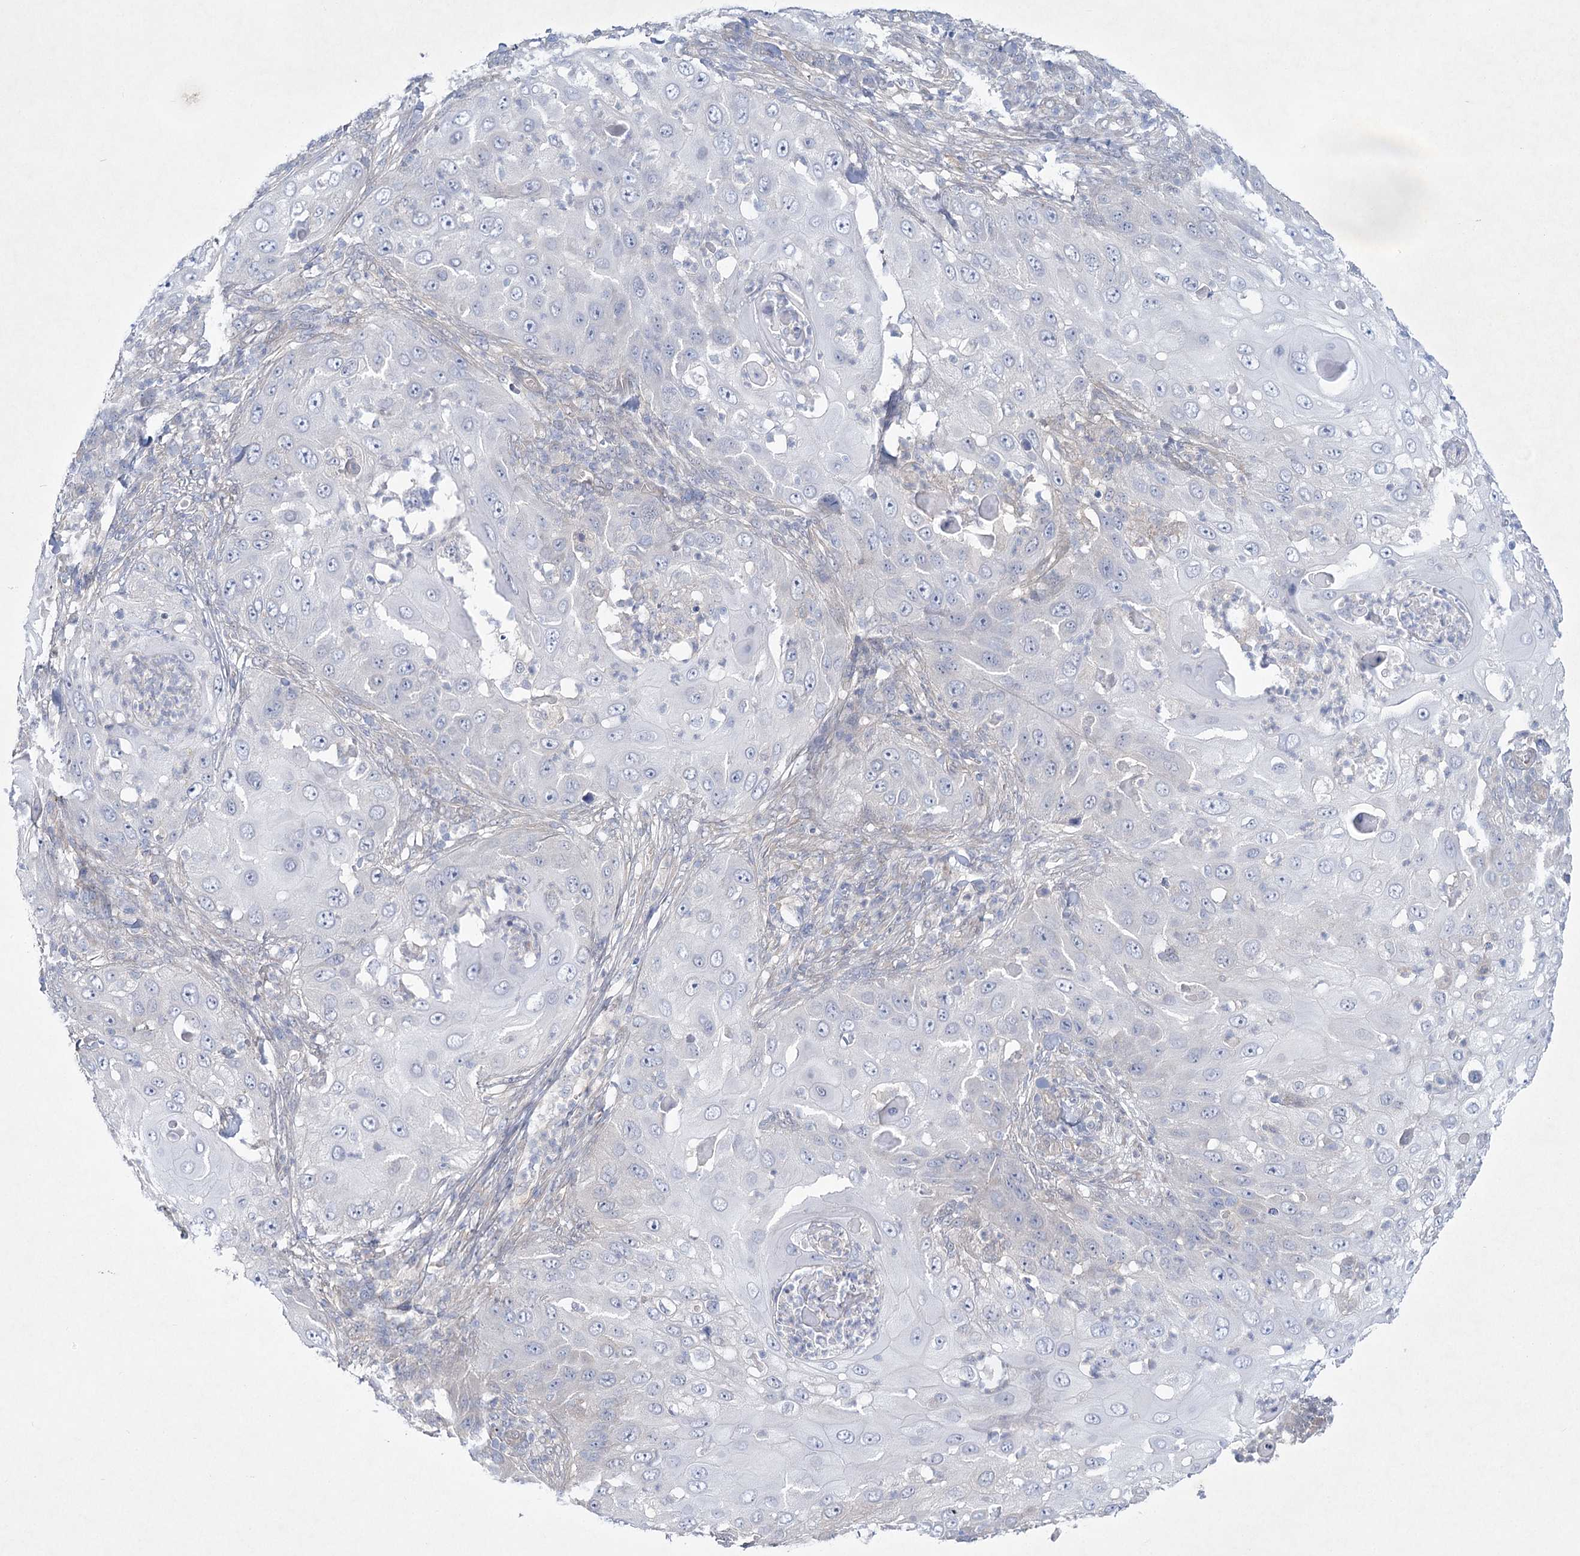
{"staining": {"intensity": "negative", "quantity": "none", "location": "none"}, "tissue": "skin cancer", "cell_type": "Tumor cells", "image_type": "cancer", "snomed": [{"axis": "morphology", "description": "Squamous cell carcinoma, NOS"}, {"axis": "topography", "description": "Skin"}], "caption": "Micrograph shows no protein staining in tumor cells of skin squamous cell carcinoma tissue.", "gene": "AAMDC", "patient": {"sex": "female", "age": 44}}